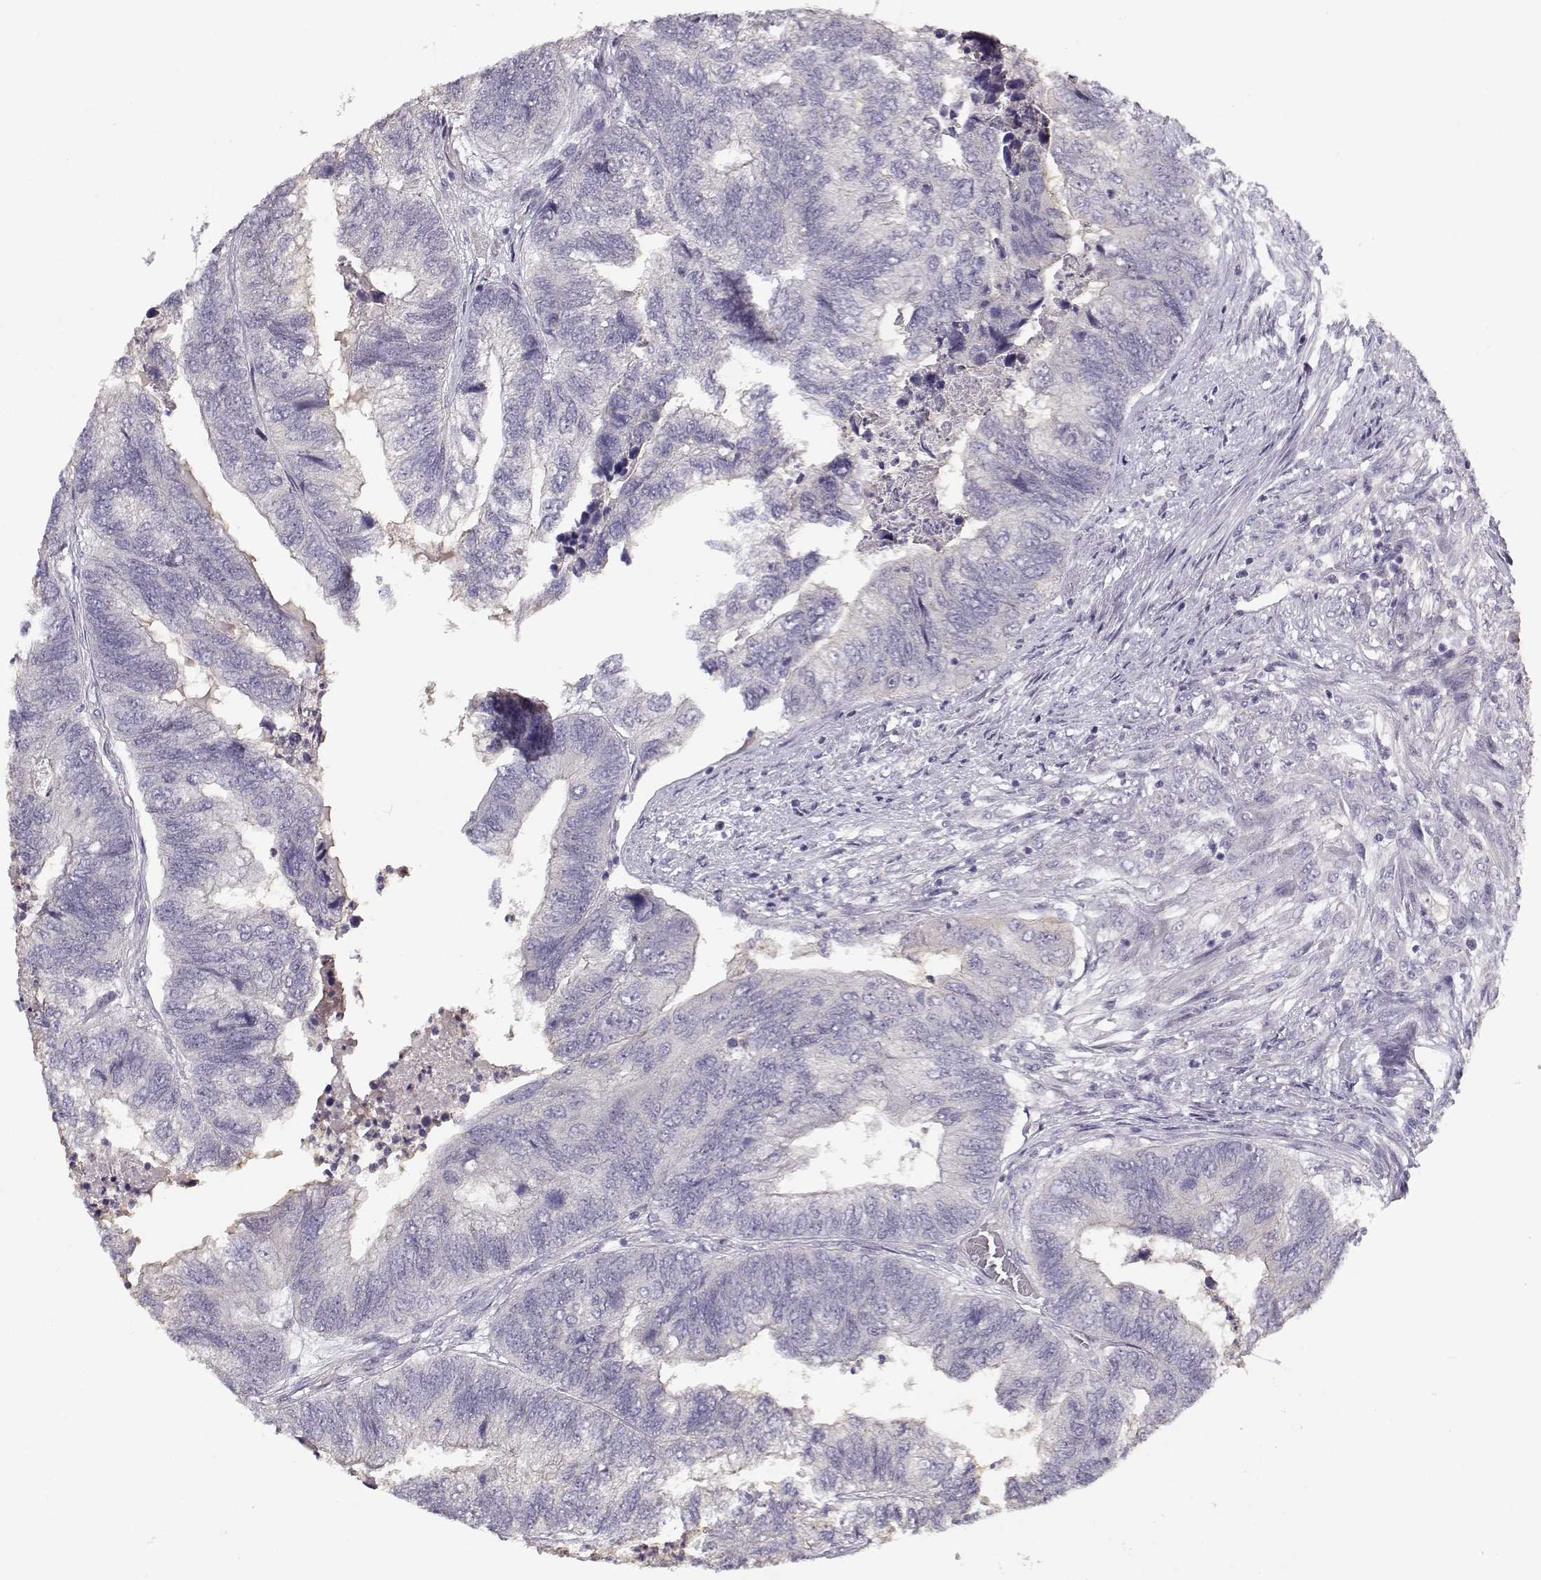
{"staining": {"intensity": "negative", "quantity": "none", "location": "none"}, "tissue": "colorectal cancer", "cell_type": "Tumor cells", "image_type": "cancer", "snomed": [{"axis": "morphology", "description": "Adenocarcinoma, NOS"}, {"axis": "topography", "description": "Colon"}], "caption": "There is no significant expression in tumor cells of colorectal adenocarcinoma.", "gene": "TMEM145", "patient": {"sex": "female", "age": 67}}